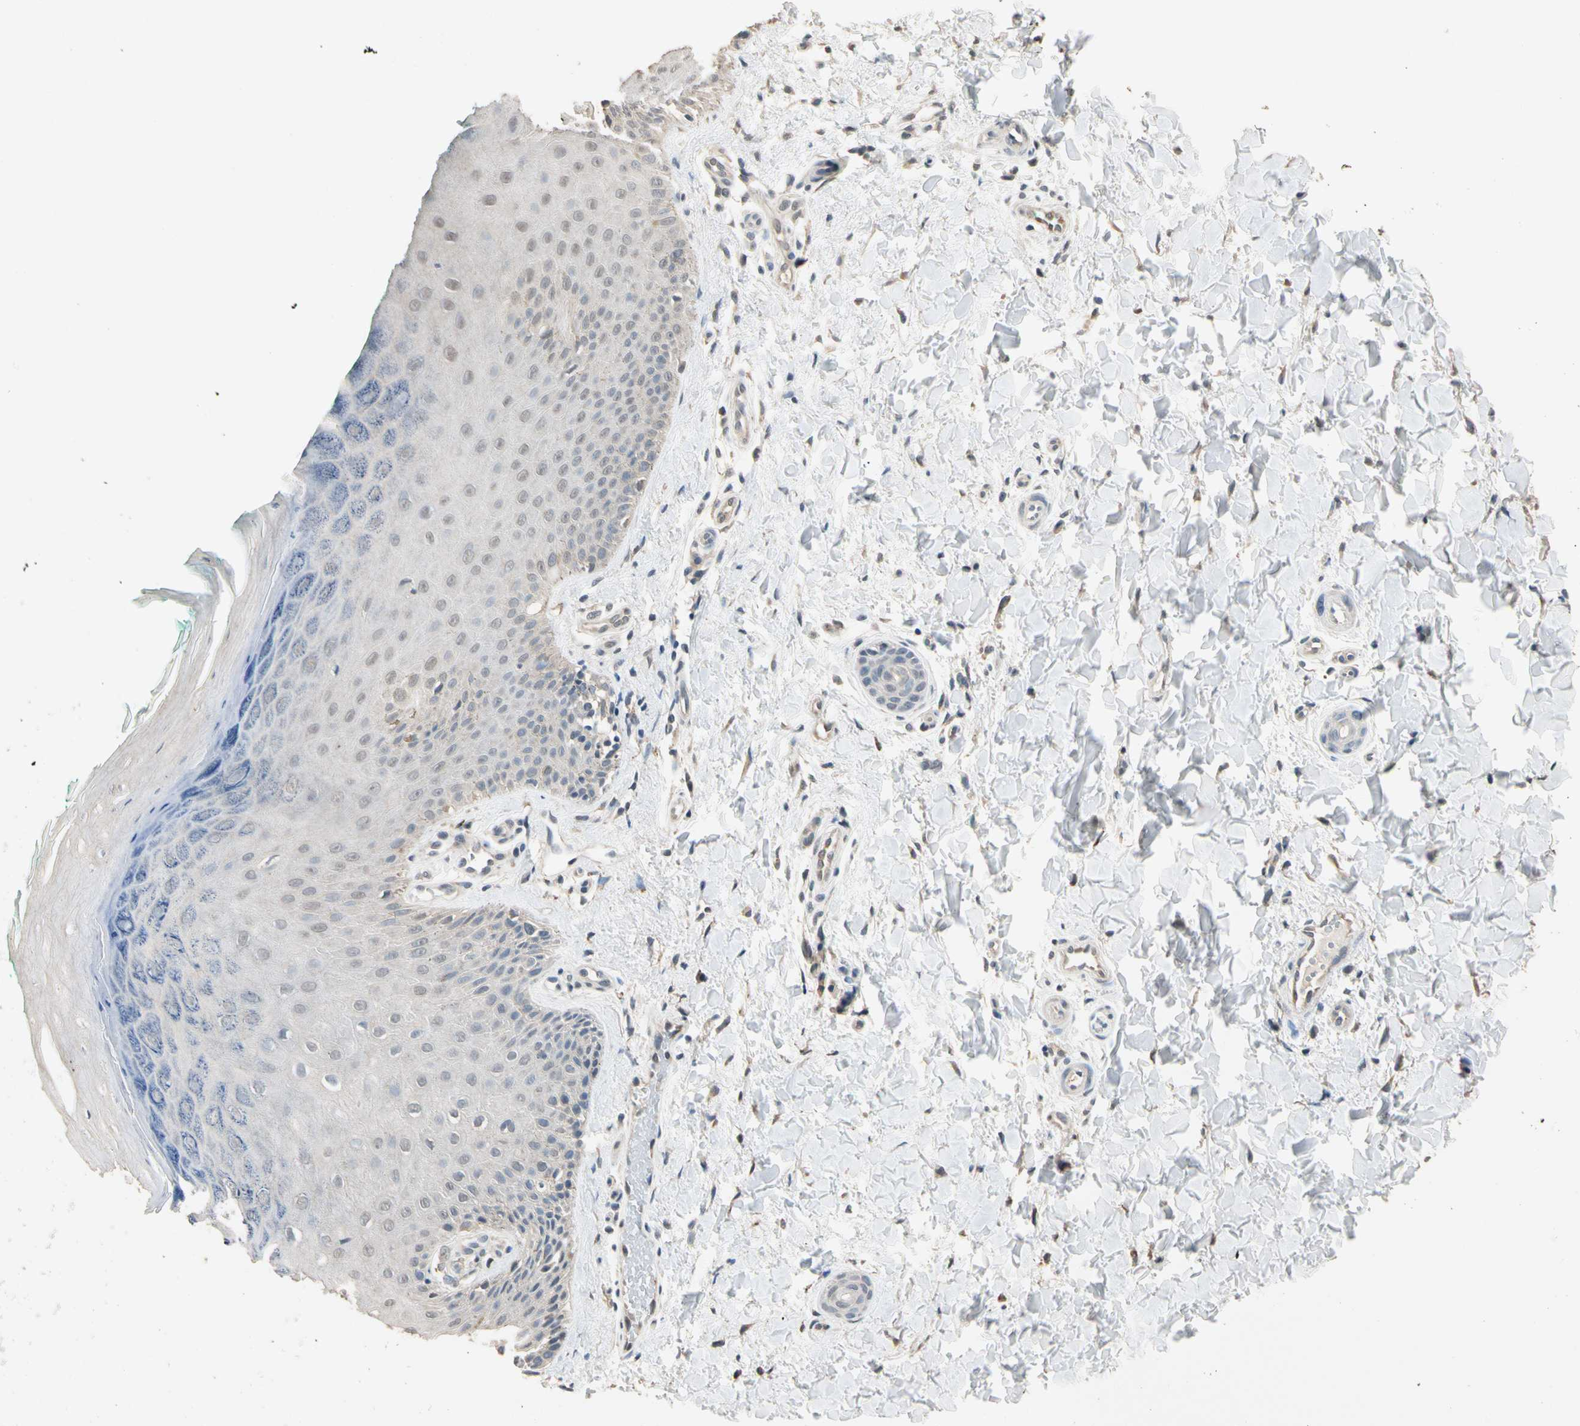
{"staining": {"intensity": "moderate", "quantity": ">75%", "location": "cytoplasmic/membranous"}, "tissue": "skin", "cell_type": "Fibroblasts", "image_type": "normal", "snomed": [{"axis": "morphology", "description": "Normal tissue, NOS"}, {"axis": "topography", "description": "Skin"}], "caption": "Immunohistochemical staining of unremarkable human skin reveals >75% levels of moderate cytoplasmic/membranous protein expression in approximately >75% of fibroblasts.", "gene": "TASOR", "patient": {"sex": "male", "age": 26}}